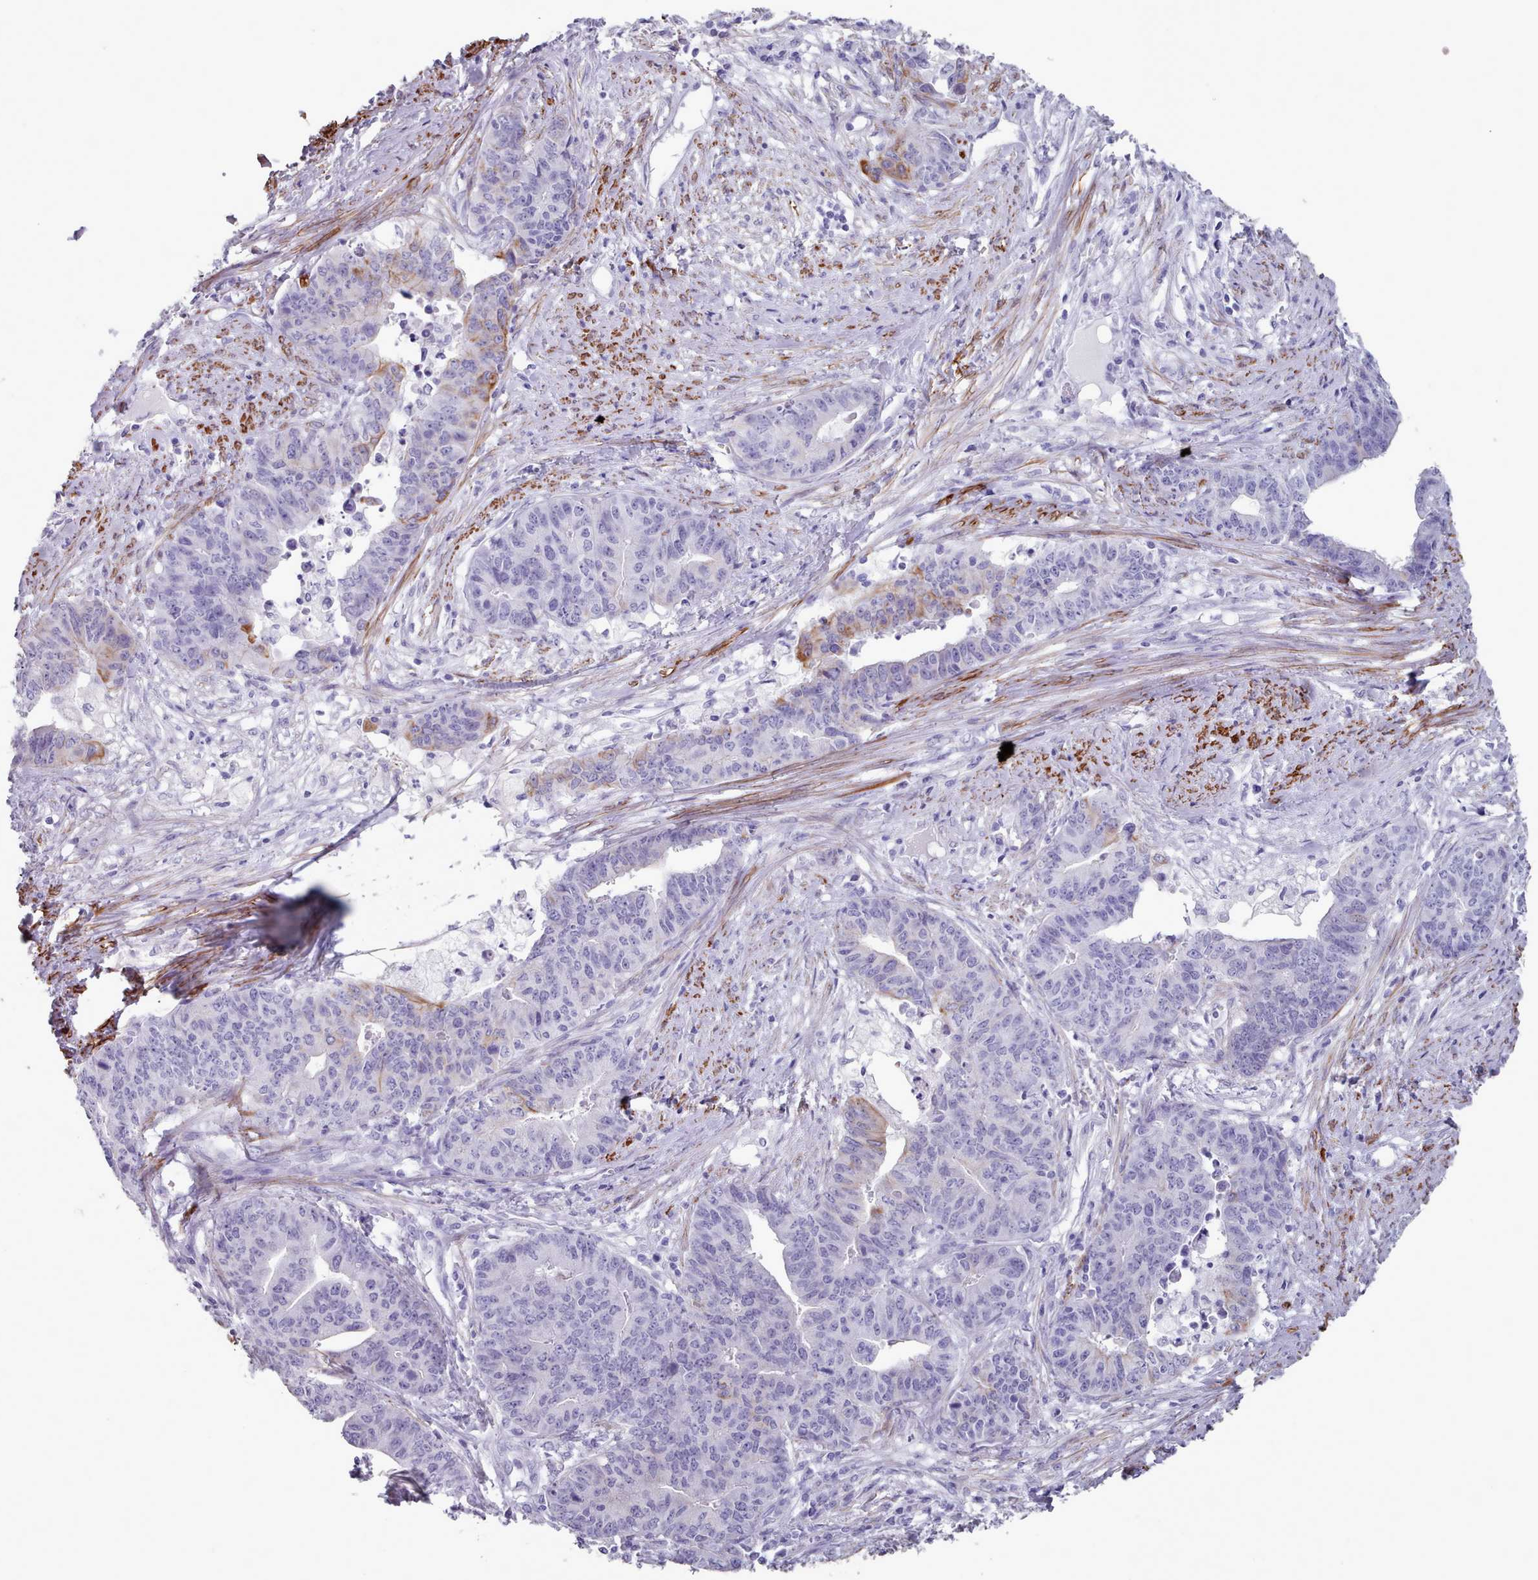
{"staining": {"intensity": "negative", "quantity": "none", "location": "none"}, "tissue": "endometrial cancer", "cell_type": "Tumor cells", "image_type": "cancer", "snomed": [{"axis": "morphology", "description": "Adenocarcinoma, NOS"}, {"axis": "topography", "description": "Endometrium"}], "caption": "High power microscopy histopathology image of an IHC photomicrograph of endometrial cancer (adenocarcinoma), revealing no significant staining in tumor cells. The staining was performed using DAB to visualize the protein expression in brown, while the nuclei were stained in blue with hematoxylin (Magnification: 20x).", "gene": "FPGS", "patient": {"sex": "female", "age": 59}}